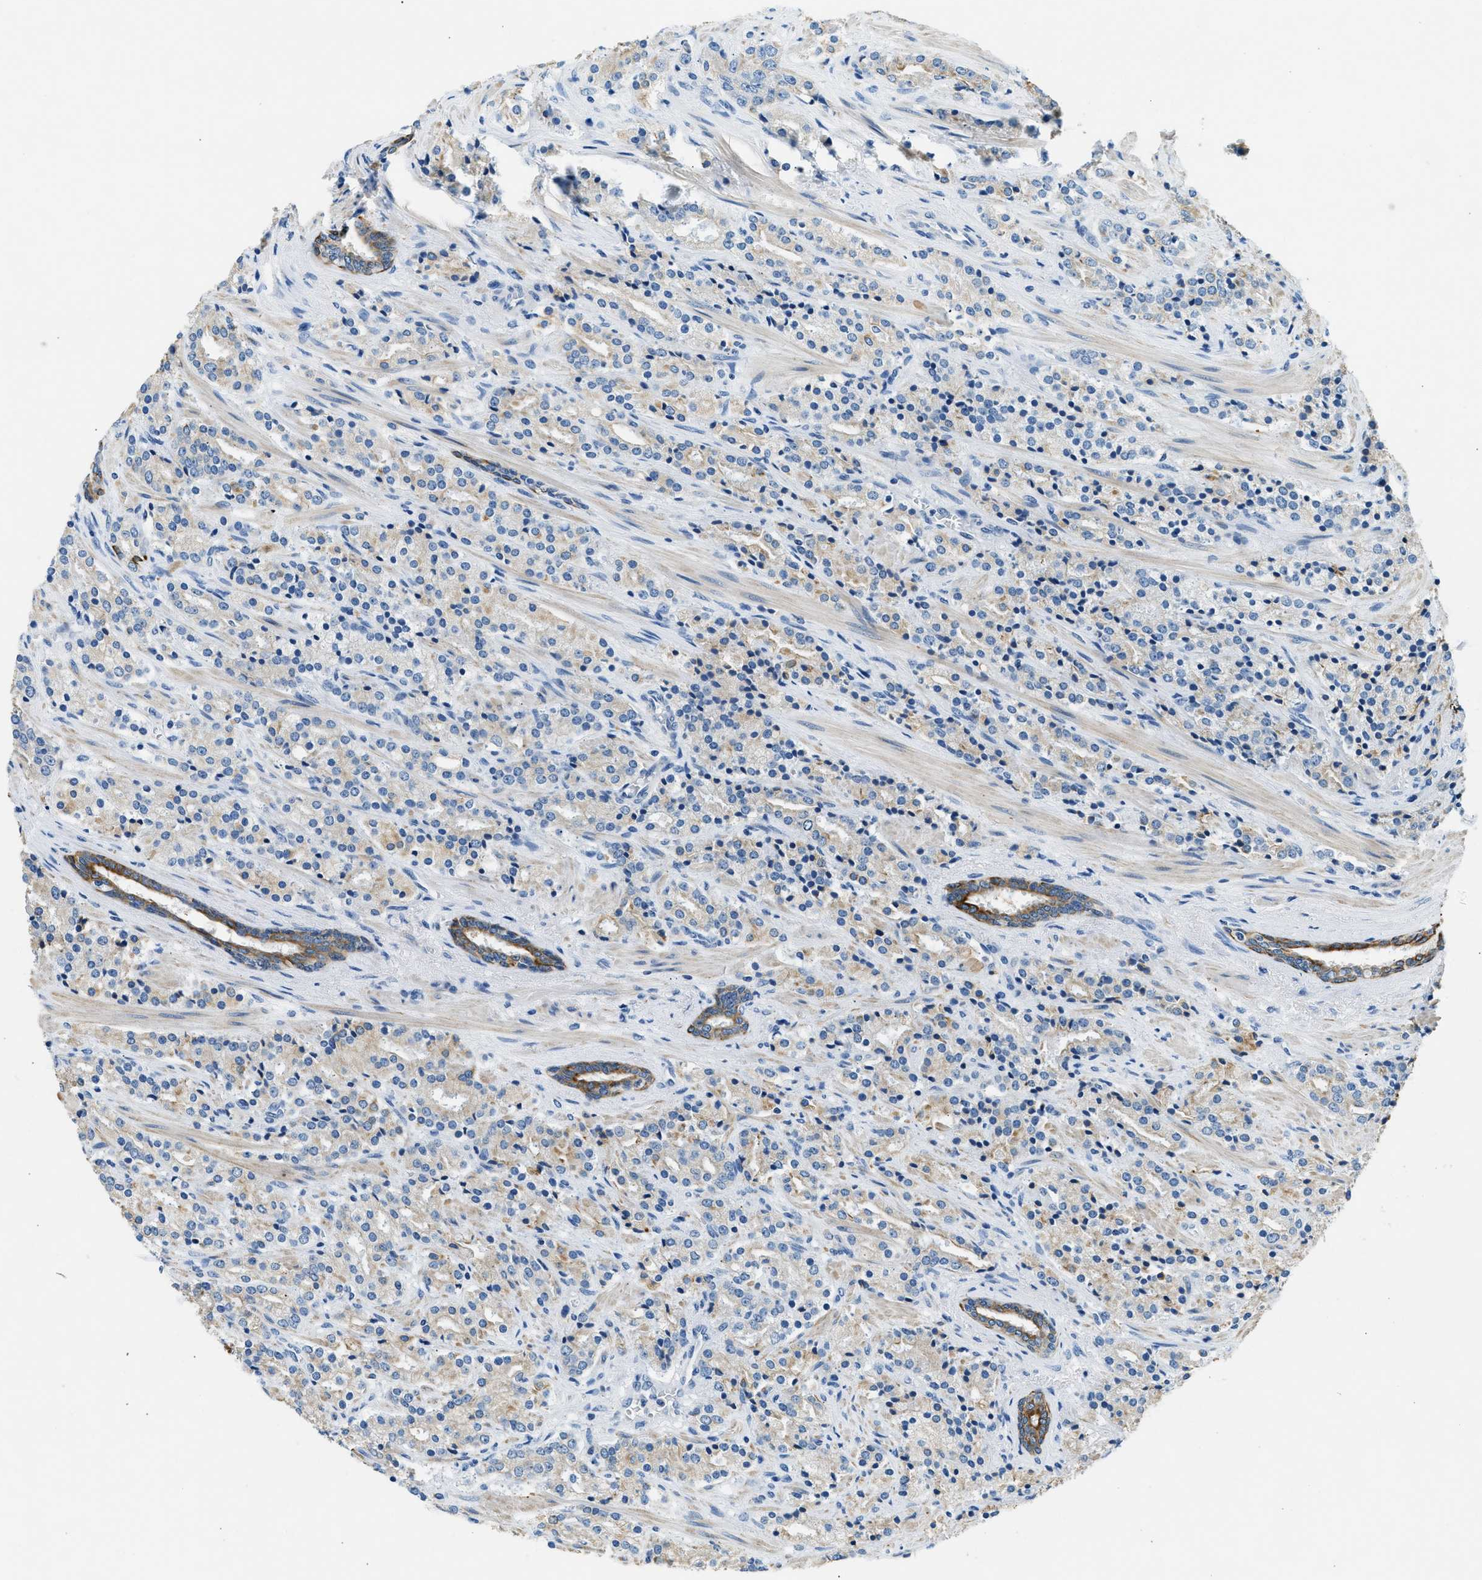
{"staining": {"intensity": "weak", "quantity": "25%-75%", "location": "cytoplasmic/membranous"}, "tissue": "prostate cancer", "cell_type": "Tumor cells", "image_type": "cancer", "snomed": [{"axis": "morphology", "description": "Adenocarcinoma, High grade"}, {"axis": "topography", "description": "Prostate"}], "caption": "High-grade adenocarcinoma (prostate) was stained to show a protein in brown. There is low levels of weak cytoplasmic/membranous expression in approximately 25%-75% of tumor cells. The staining is performed using DAB brown chromogen to label protein expression. The nuclei are counter-stained blue using hematoxylin.", "gene": "CFAP20", "patient": {"sex": "male", "age": 71}}